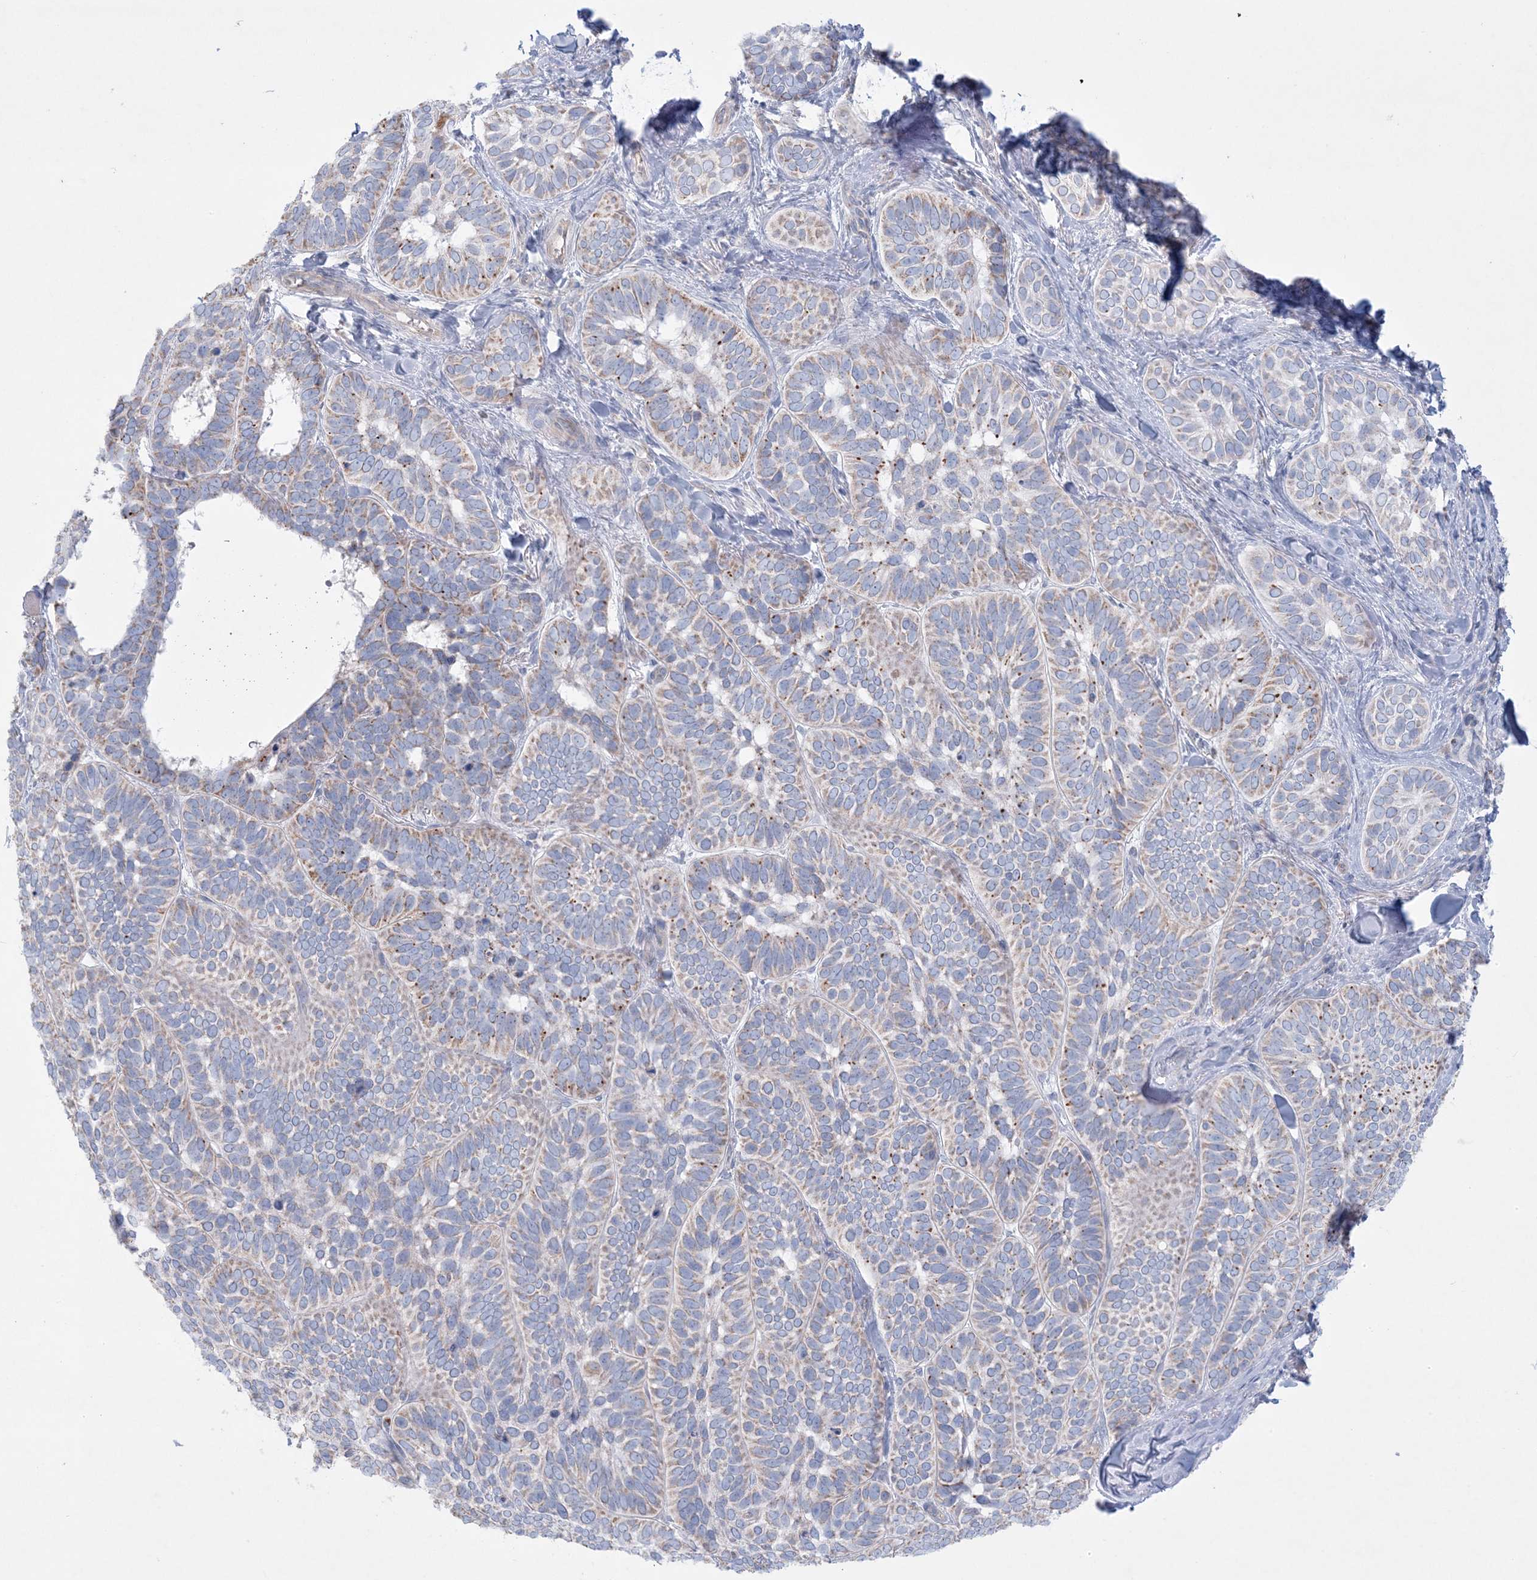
{"staining": {"intensity": "moderate", "quantity": "<25%", "location": "cytoplasmic/membranous"}, "tissue": "skin cancer", "cell_type": "Tumor cells", "image_type": "cancer", "snomed": [{"axis": "morphology", "description": "Basal cell carcinoma"}, {"axis": "topography", "description": "Skin"}], "caption": "The micrograph demonstrates staining of skin cancer, revealing moderate cytoplasmic/membranous protein staining (brown color) within tumor cells.", "gene": "KCTD6", "patient": {"sex": "male", "age": 62}}